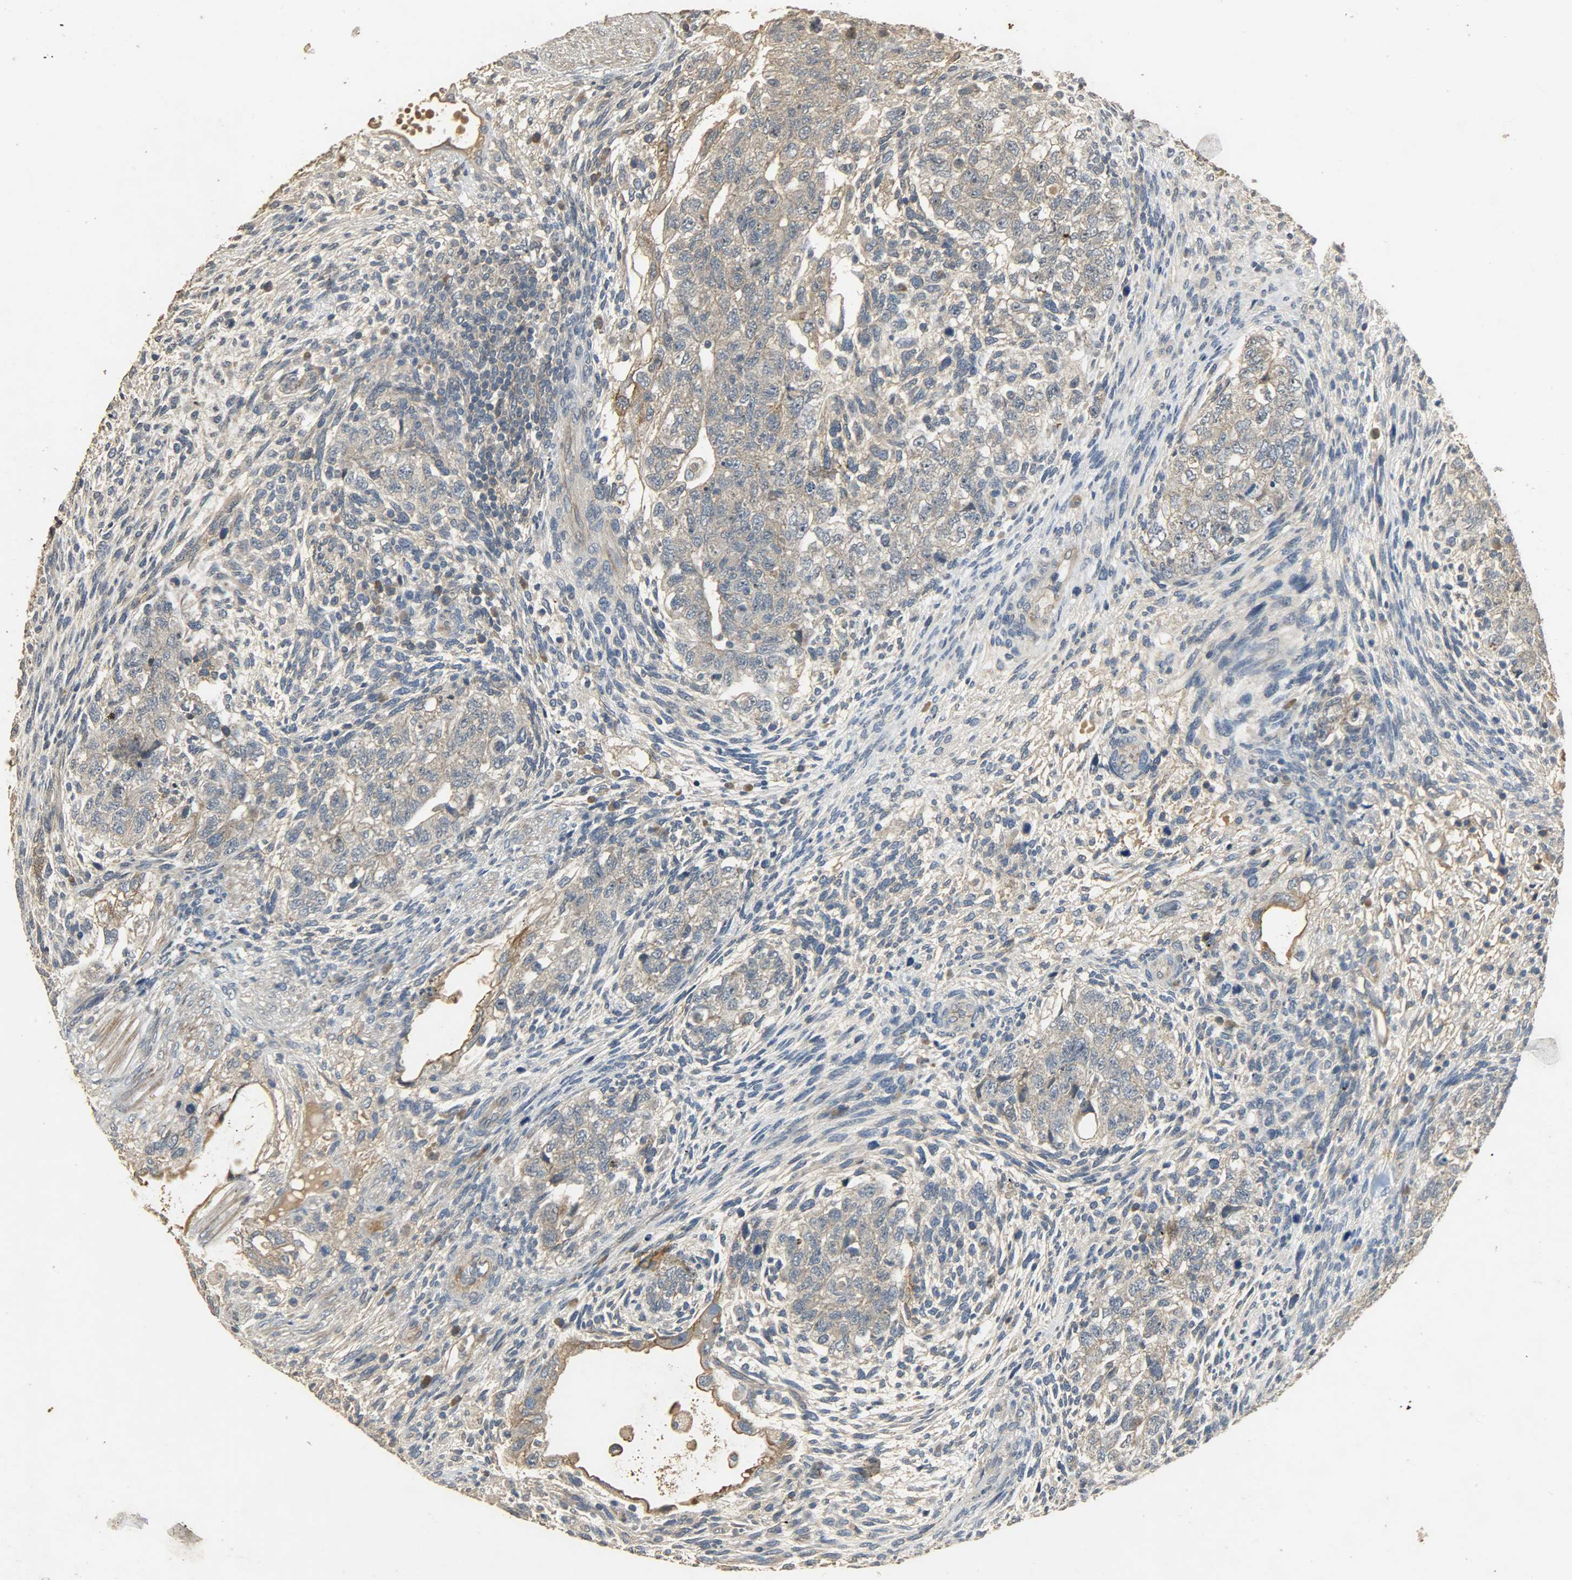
{"staining": {"intensity": "weak", "quantity": ">75%", "location": "cytoplasmic/membranous"}, "tissue": "testis cancer", "cell_type": "Tumor cells", "image_type": "cancer", "snomed": [{"axis": "morphology", "description": "Normal tissue, NOS"}, {"axis": "morphology", "description": "Carcinoma, Embryonal, NOS"}, {"axis": "topography", "description": "Testis"}], "caption": "There is low levels of weak cytoplasmic/membranous expression in tumor cells of embryonal carcinoma (testis), as demonstrated by immunohistochemical staining (brown color).", "gene": "ATP2B1", "patient": {"sex": "male", "age": 36}}